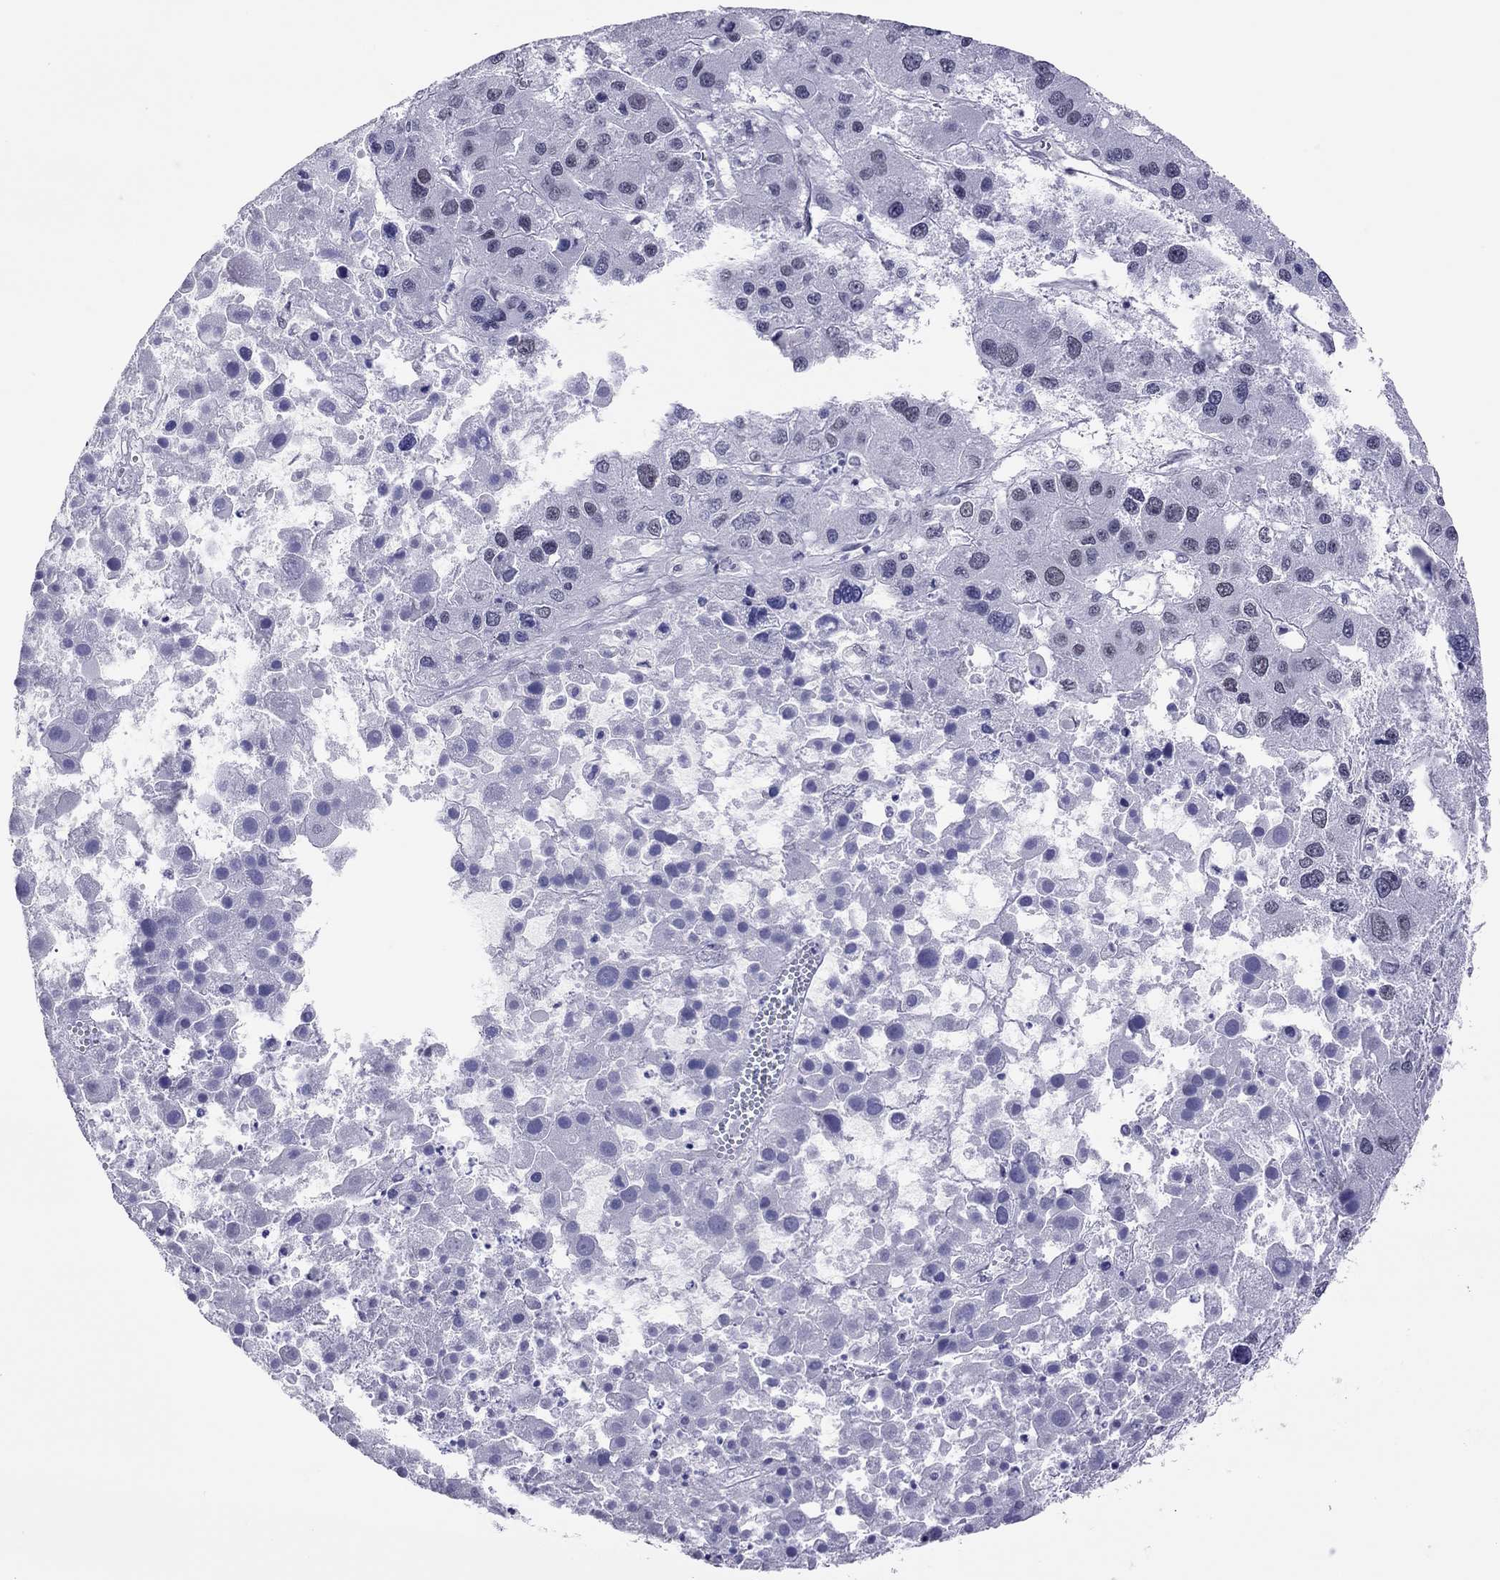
{"staining": {"intensity": "negative", "quantity": "none", "location": "none"}, "tissue": "liver cancer", "cell_type": "Tumor cells", "image_type": "cancer", "snomed": [{"axis": "morphology", "description": "Carcinoma, Hepatocellular, NOS"}, {"axis": "topography", "description": "Liver"}], "caption": "This is a image of immunohistochemistry (IHC) staining of hepatocellular carcinoma (liver), which shows no positivity in tumor cells.", "gene": "JHY", "patient": {"sex": "male", "age": 73}}